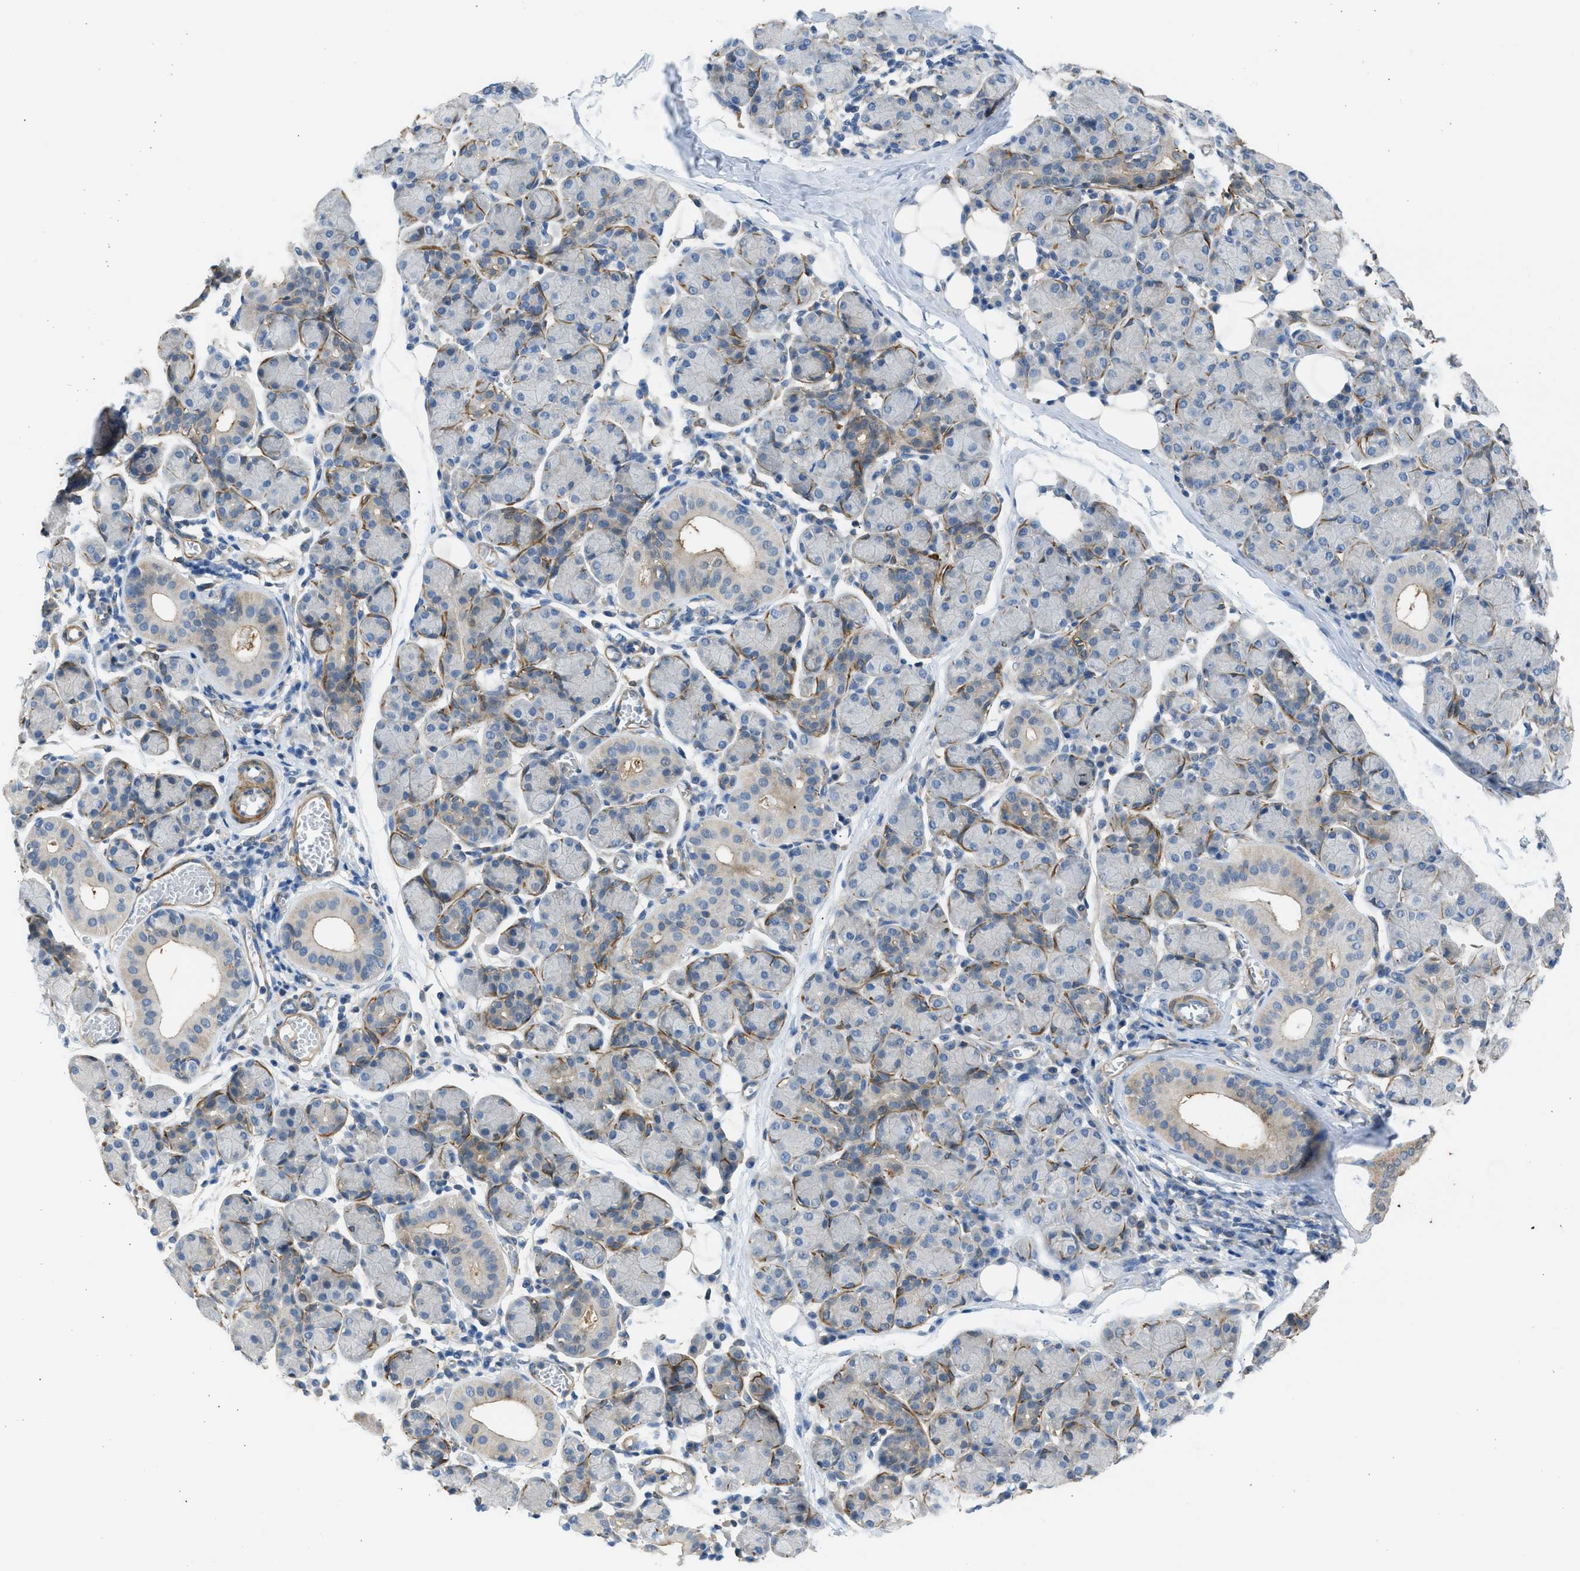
{"staining": {"intensity": "moderate", "quantity": "<25%", "location": "cytoplasmic/membranous"}, "tissue": "salivary gland", "cell_type": "Glandular cells", "image_type": "normal", "snomed": [{"axis": "morphology", "description": "Normal tissue, NOS"}, {"axis": "morphology", "description": "Inflammation, NOS"}, {"axis": "topography", "description": "Lymph node"}, {"axis": "topography", "description": "Salivary gland"}], "caption": "Brown immunohistochemical staining in normal salivary gland displays moderate cytoplasmic/membranous positivity in approximately <25% of glandular cells.", "gene": "PCNX3", "patient": {"sex": "male", "age": 3}}